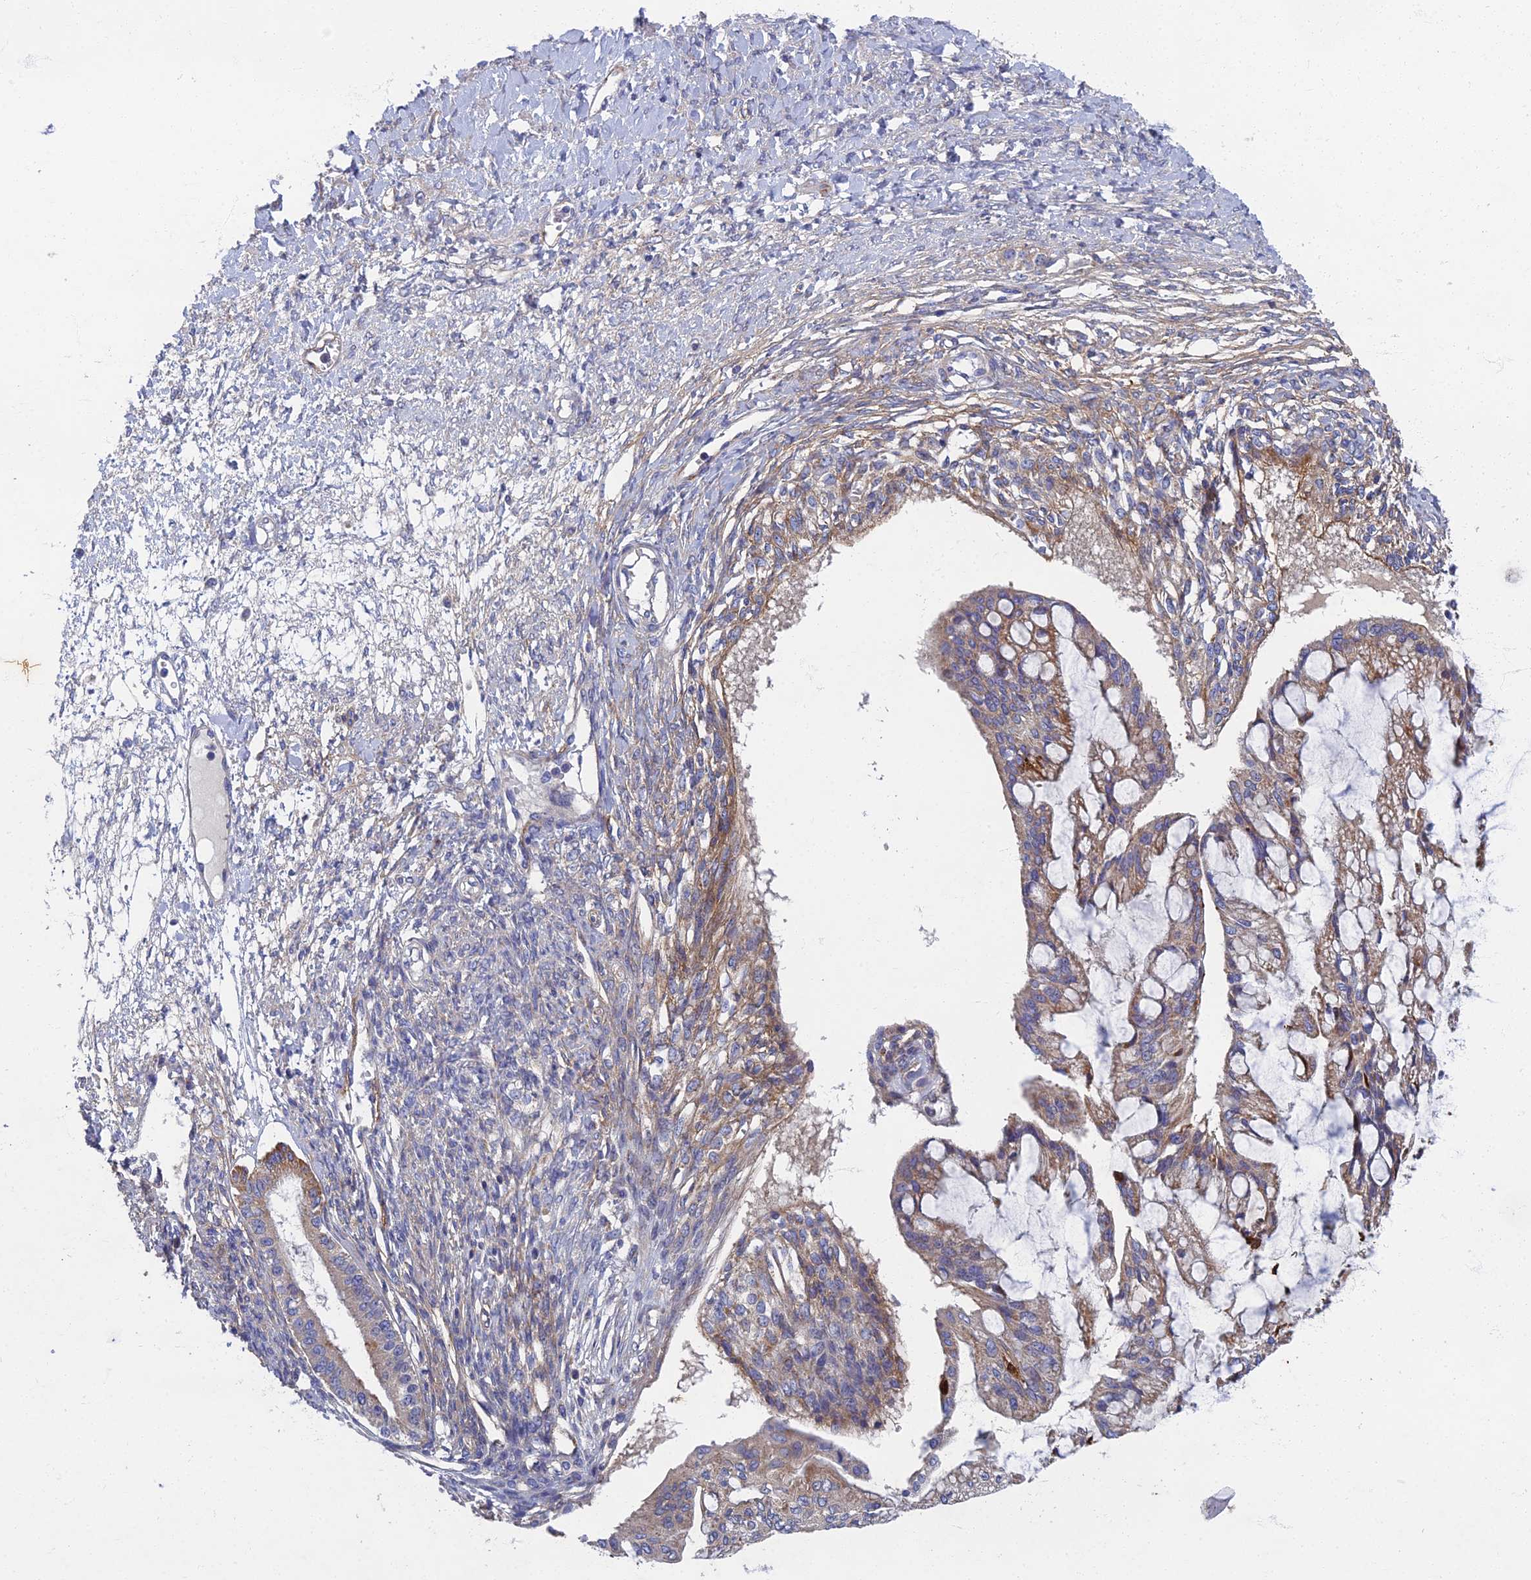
{"staining": {"intensity": "weak", "quantity": "25%-75%", "location": "cytoplasmic/membranous"}, "tissue": "ovarian cancer", "cell_type": "Tumor cells", "image_type": "cancer", "snomed": [{"axis": "morphology", "description": "Cystadenocarcinoma, mucinous, NOS"}, {"axis": "topography", "description": "Ovary"}], "caption": "A high-resolution photomicrograph shows immunohistochemistry staining of ovarian cancer (mucinous cystadenocarcinoma), which displays weak cytoplasmic/membranous staining in about 25%-75% of tumor cells.", "gene": "RNASEK", "patient": {"sex": "female", "age": 73}}